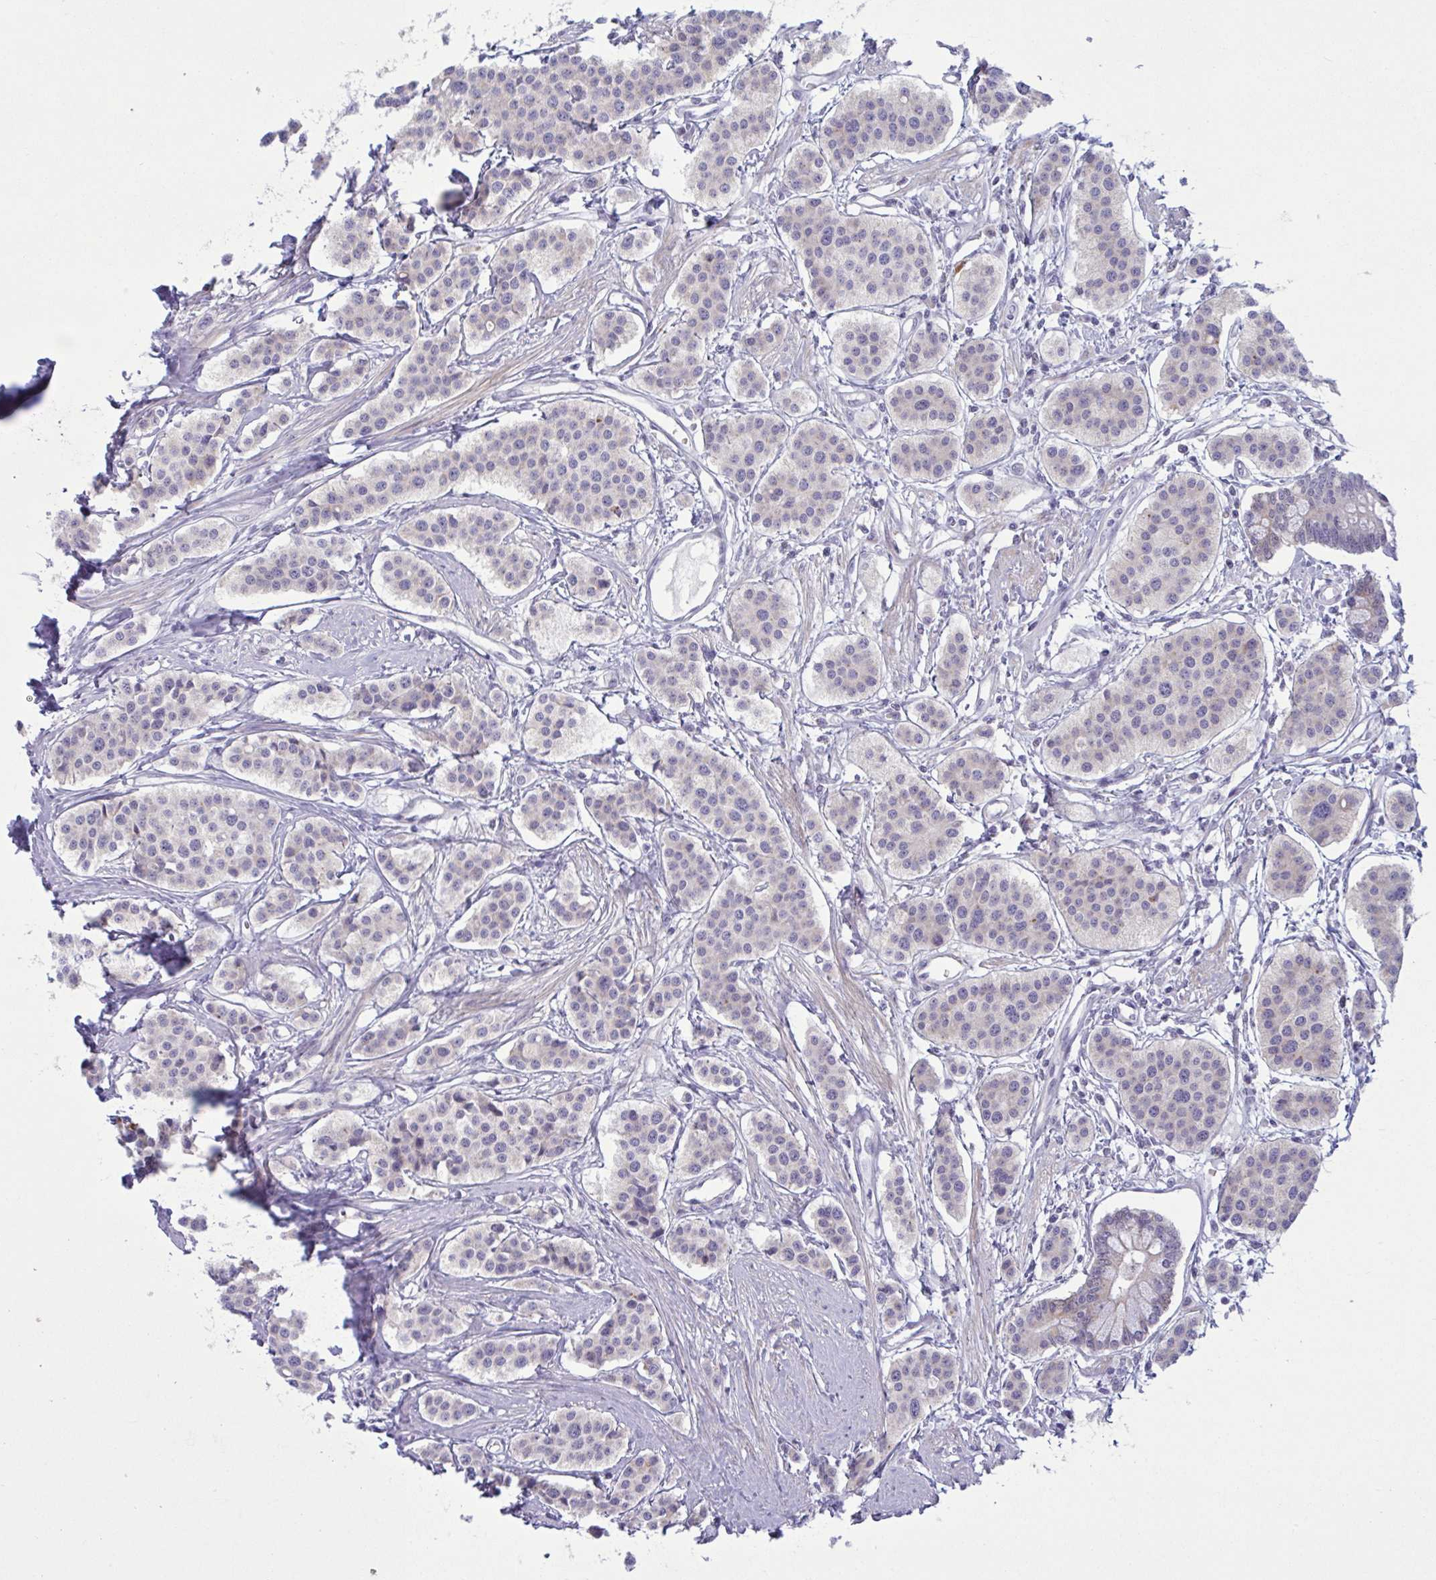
{"staining": {"intensity": "negative", "quantity": "none", "location": "none"}, "tissue": "carcinoid", "cell_type": "Tumor cells", "image_type": "cancer", "snomed": [{"axis": "morphology", "description": "Carcinoid, malignant, NOS"}, {"axis": "topography", "description": "Small intestine"}], "caption": "A high-resolution micrograph shows immunohistochemistry staining of malignant carcinoid, which demonstrates no significant expression in tumor cells.", "gene": "VWC2", "patient": {"sex": "male", "age": 60}}